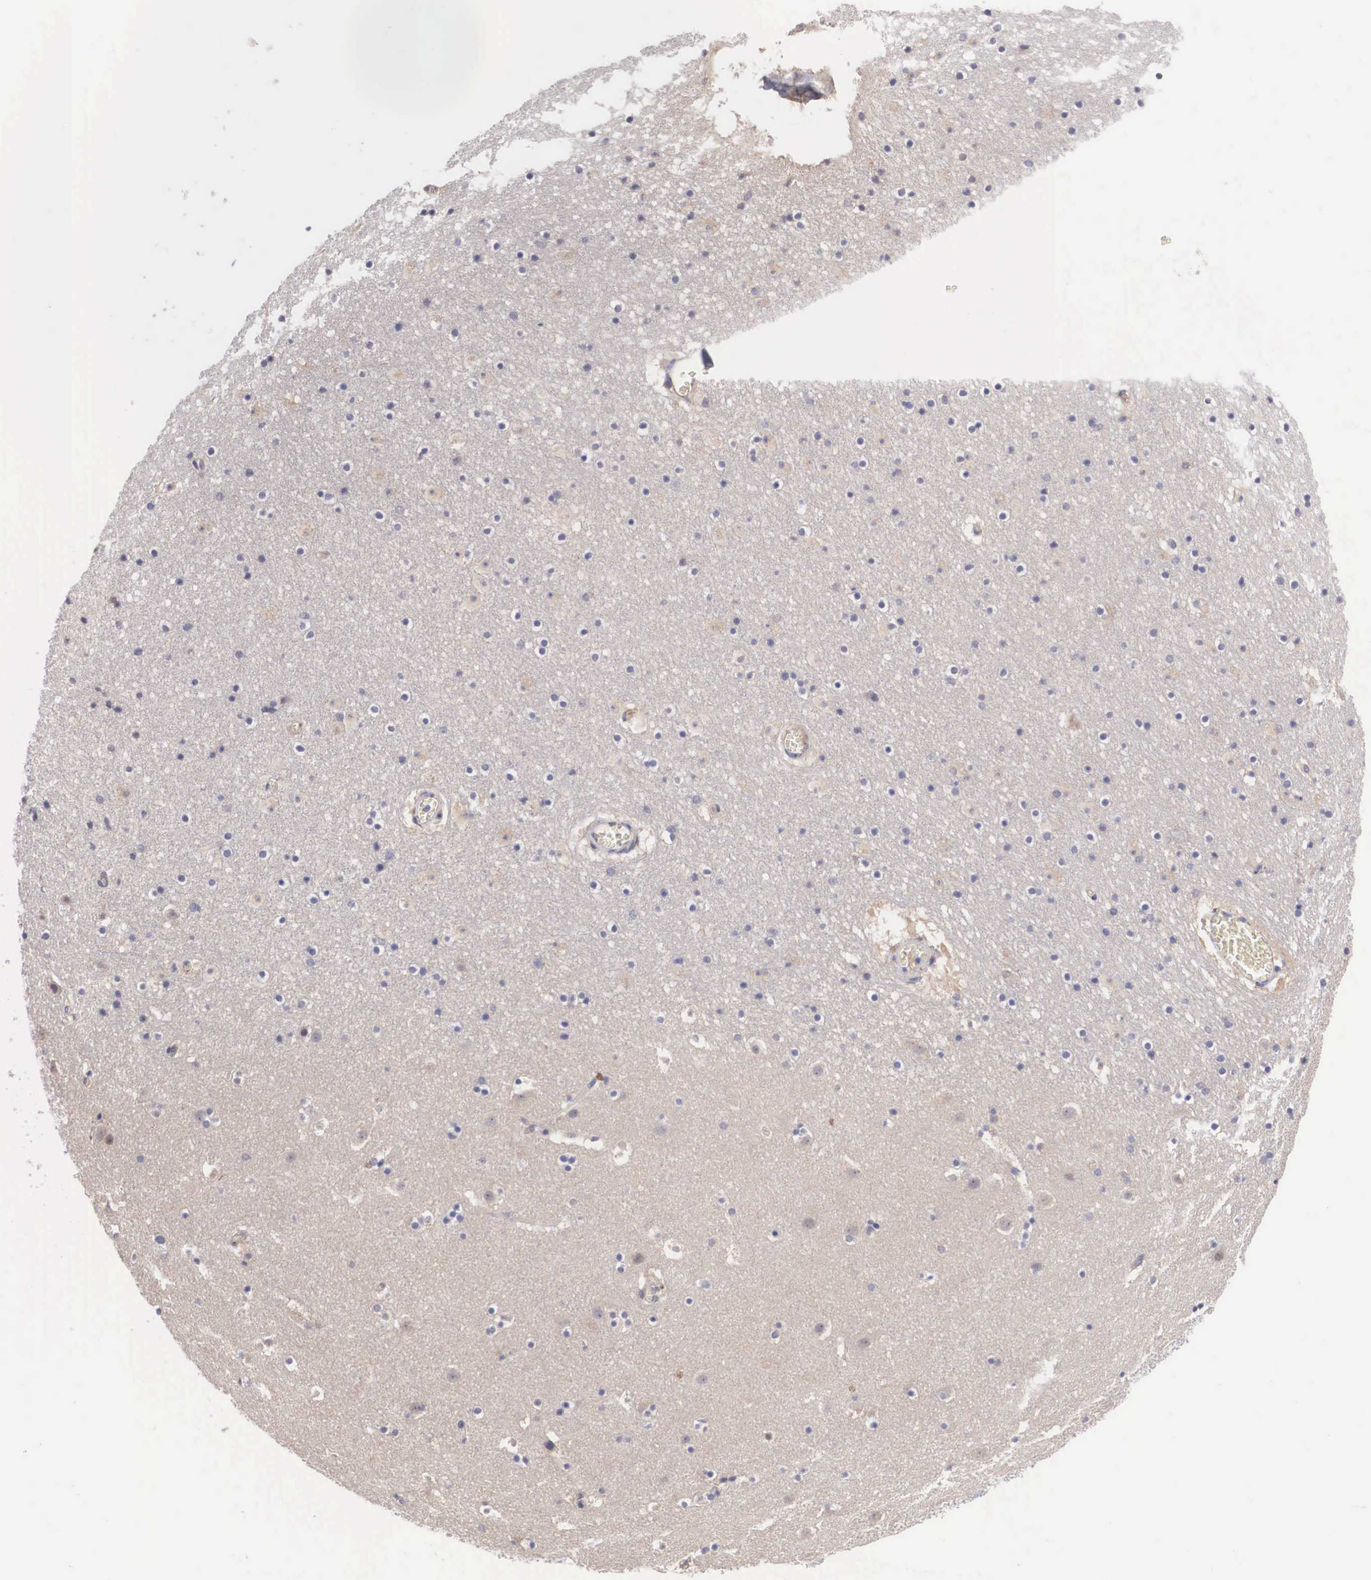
{"staining": {"intensity": "weak", "quantity": "<25%", "location": "cytoplasmic/membranous"}, "tissue": "caudate", "cell_type": "Glial cells", "image_type": "normal", "snomed": [{"axis": "morphology", "description": "Normal tissue, NOS"}, {"axis": "topography", "description": "Lateral ventricle wall"}], "caption": "Immunohistochemistry (IHC) of normal caudate exhibits no staining in glial cells.", "gene": "ABHD4", "patient": {"sex": "male", "age": 45}}